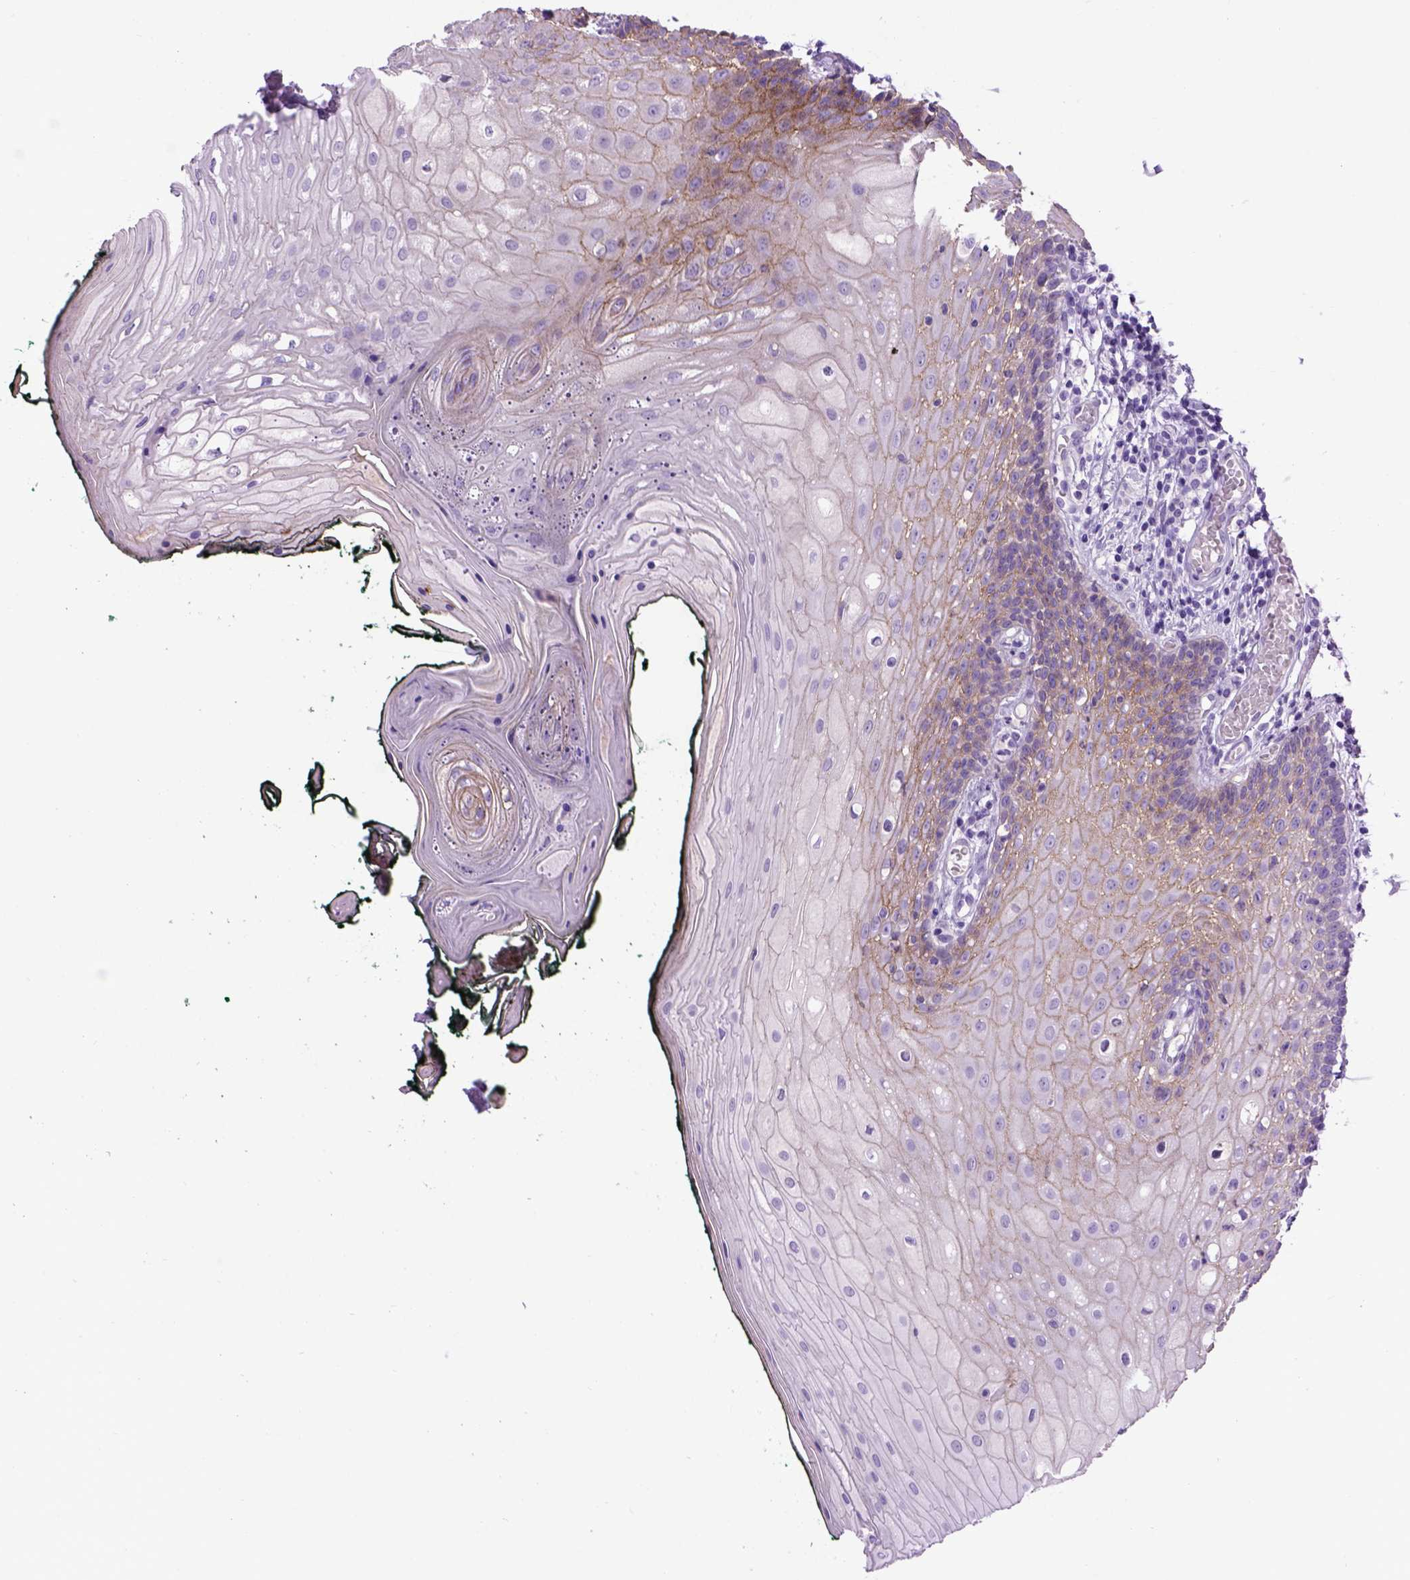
{"staining": {"intensity": "moderate", "quantity": "<25%", "location": "cytoplasmic/membranous"}, "tissue": "oral mucosa", "cell_type": "Squamous epithelial cells", "image_type": "normal", "snomed": [{"axis": "morphology", "description": "Normal tissue, NOS"}, {"axis": "topography", "description": "Oral tissue"}, {"axis": "topography", "description": "Head-Neck"}], "caption": "IHC micrograph of normal oral mucosa: human oral mucosa stained using immunohistochemistry (IHC) shows low levels of moderate protein expression localized specifically in the cytoplasmic/membranous of squamous epithelial cells, appearing as a cytoplasmic/membranous brown color.", "gene": "CDH1", "patient": {"sex": "female", "age": 68}}